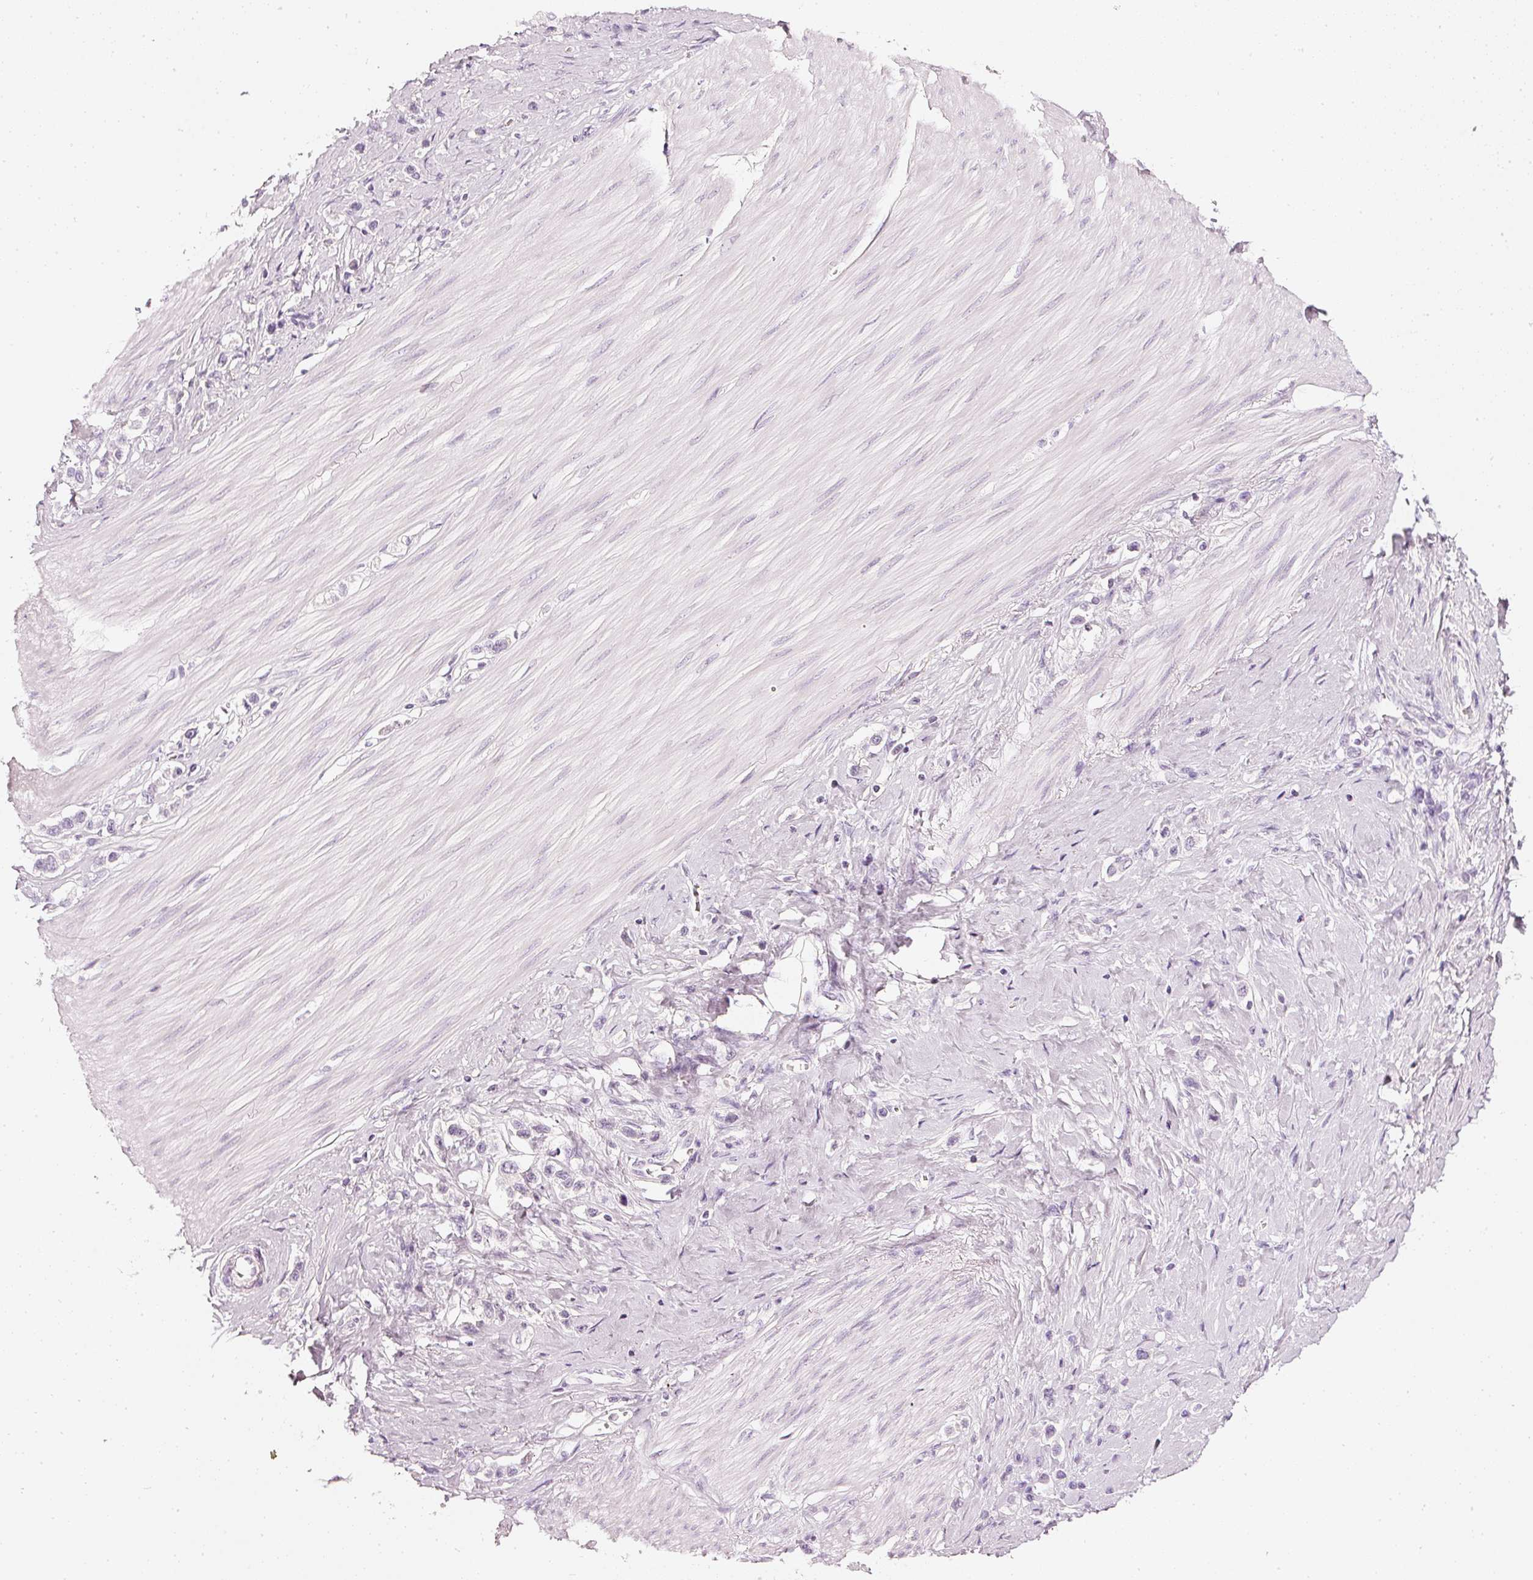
{"staining": {"intensity": "negative", "quantity": "none", "location": "none"}, "tissue": "stomach cancer", "cell_type": "Tumor cells", "image_type": "cancer", "snomed": [{"axis": "morphology", "description": "Adenocarcinoma, NOS"}, {"axis": "topography", "description": "Stomach"}], "caption": "Protein analysis of stomach cancer reveals no significant expression in tumor cells.", "gene": "CNP", "patient": {"sex": "female", "age": 65}}